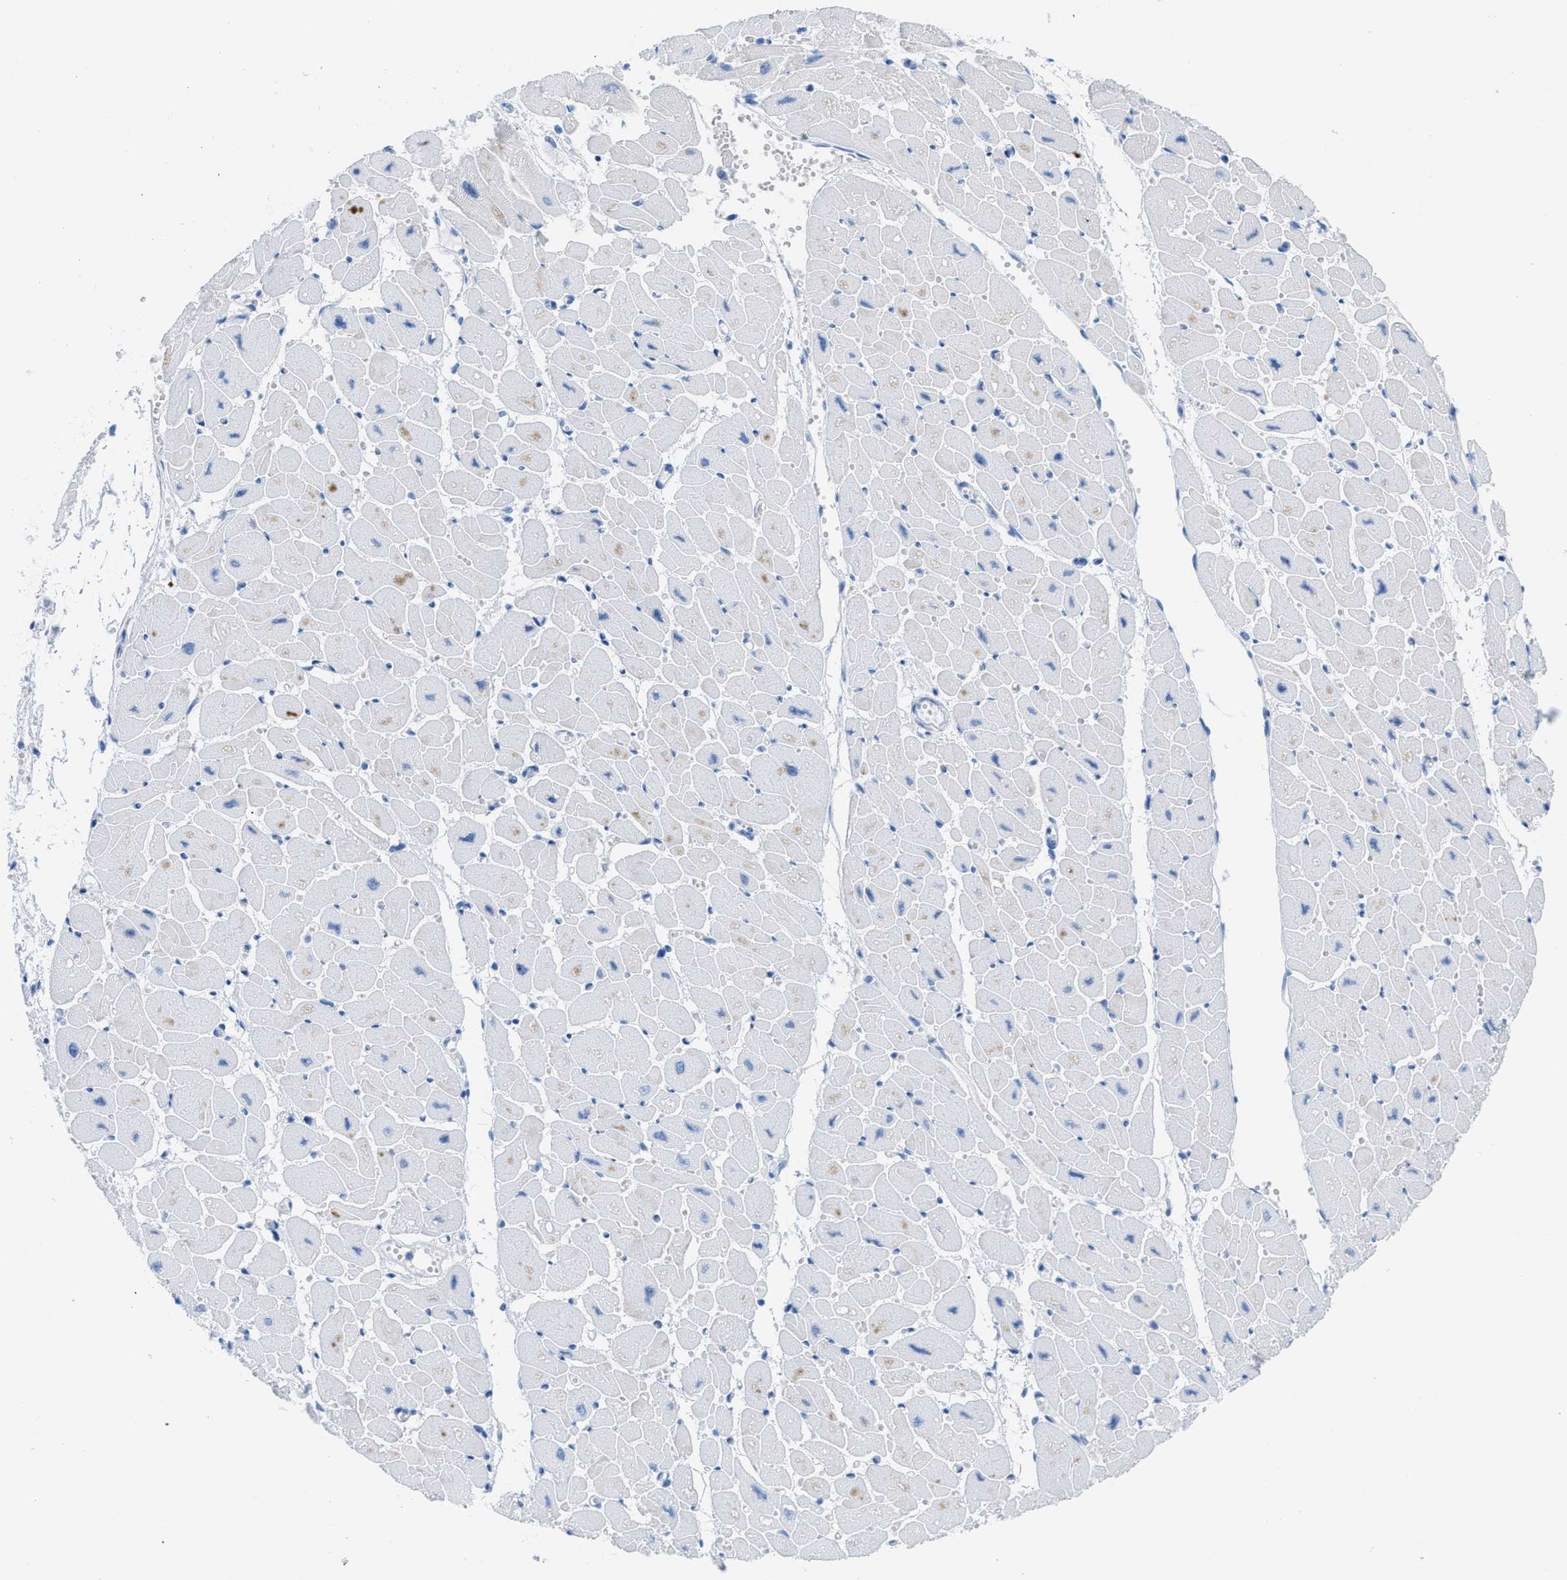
{"staining": {"intensity": "negative", "quantity": "none", "location": "none"}, "tissue": "heart muscle", "cell_type": "Cardiomyocytes", "image_type": "normal", "snomed": [{"axis": "morphology", "description": "Normal tissue, NOS"}, {"axis": "topography", "description": "Heart"}], "caption": "Cardiomyocytes show no significant protein positivity in normal heart muscle. The staining was performed using DAB (3,3'-diaminobenzidine) to visualize the protein expression in brown, while the nuclei were stained in blue with hematoxylin (Magnification: 20x).", "gene": "TCL1A", "patient": {"sex": "female", "age": 54}}